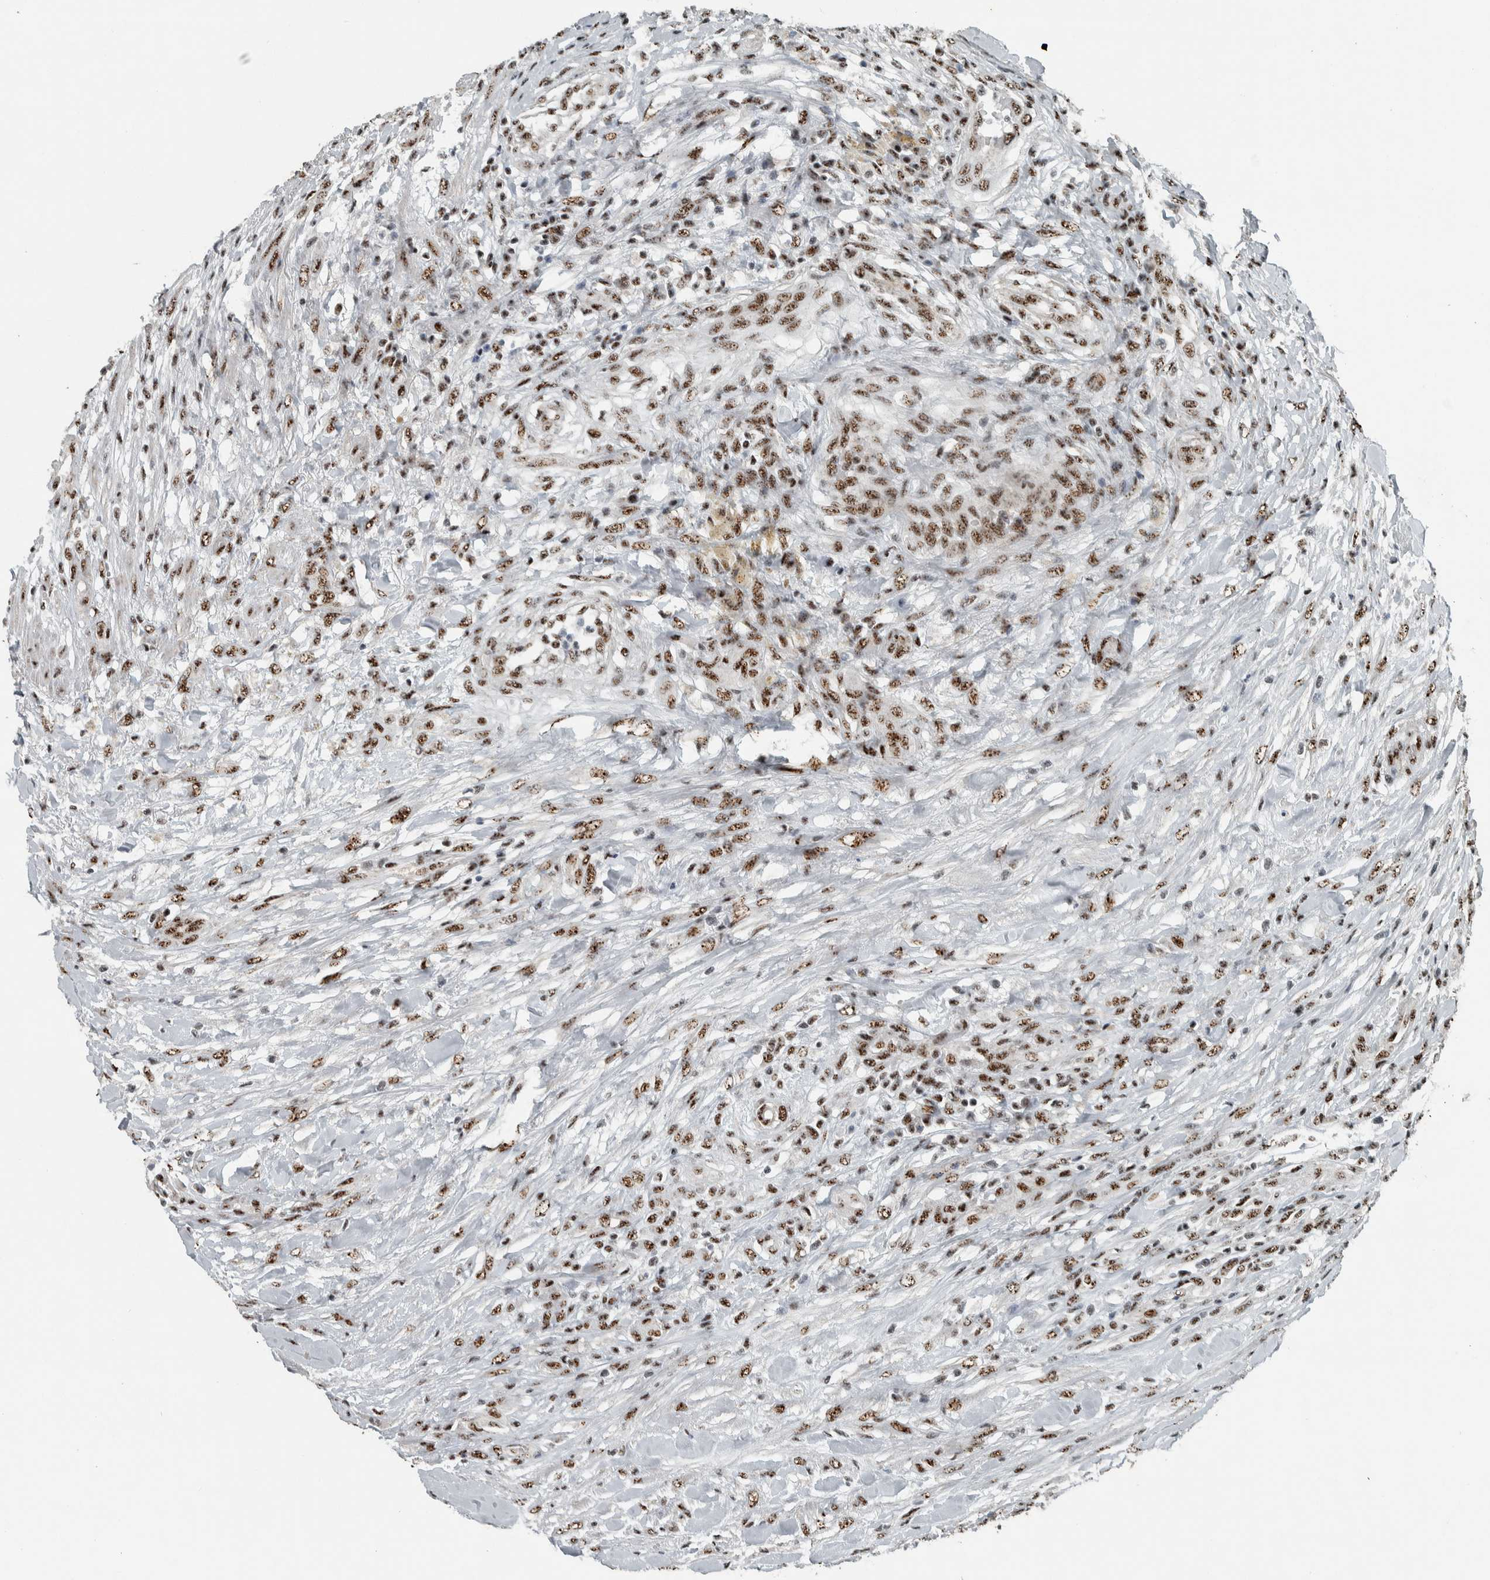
{"staining": {"intensity": "moderate", "quantity": ">75%", "location": "nuclear"}, "tissue": "testis cancer", "cell_type": "Tumor cells", "image_type": "cancer", "snomed": [{"axis": "morphology", "description": "Seminoma, NOS"}, {"axis": "topography", "description": "Testis"}], "caption": "Moderate nuclear protein staining is seen in about >75% of tumor cells in testis cancer (seminoma).", "gene": "SON", "patient": {"sex": "male", "age": 59}}